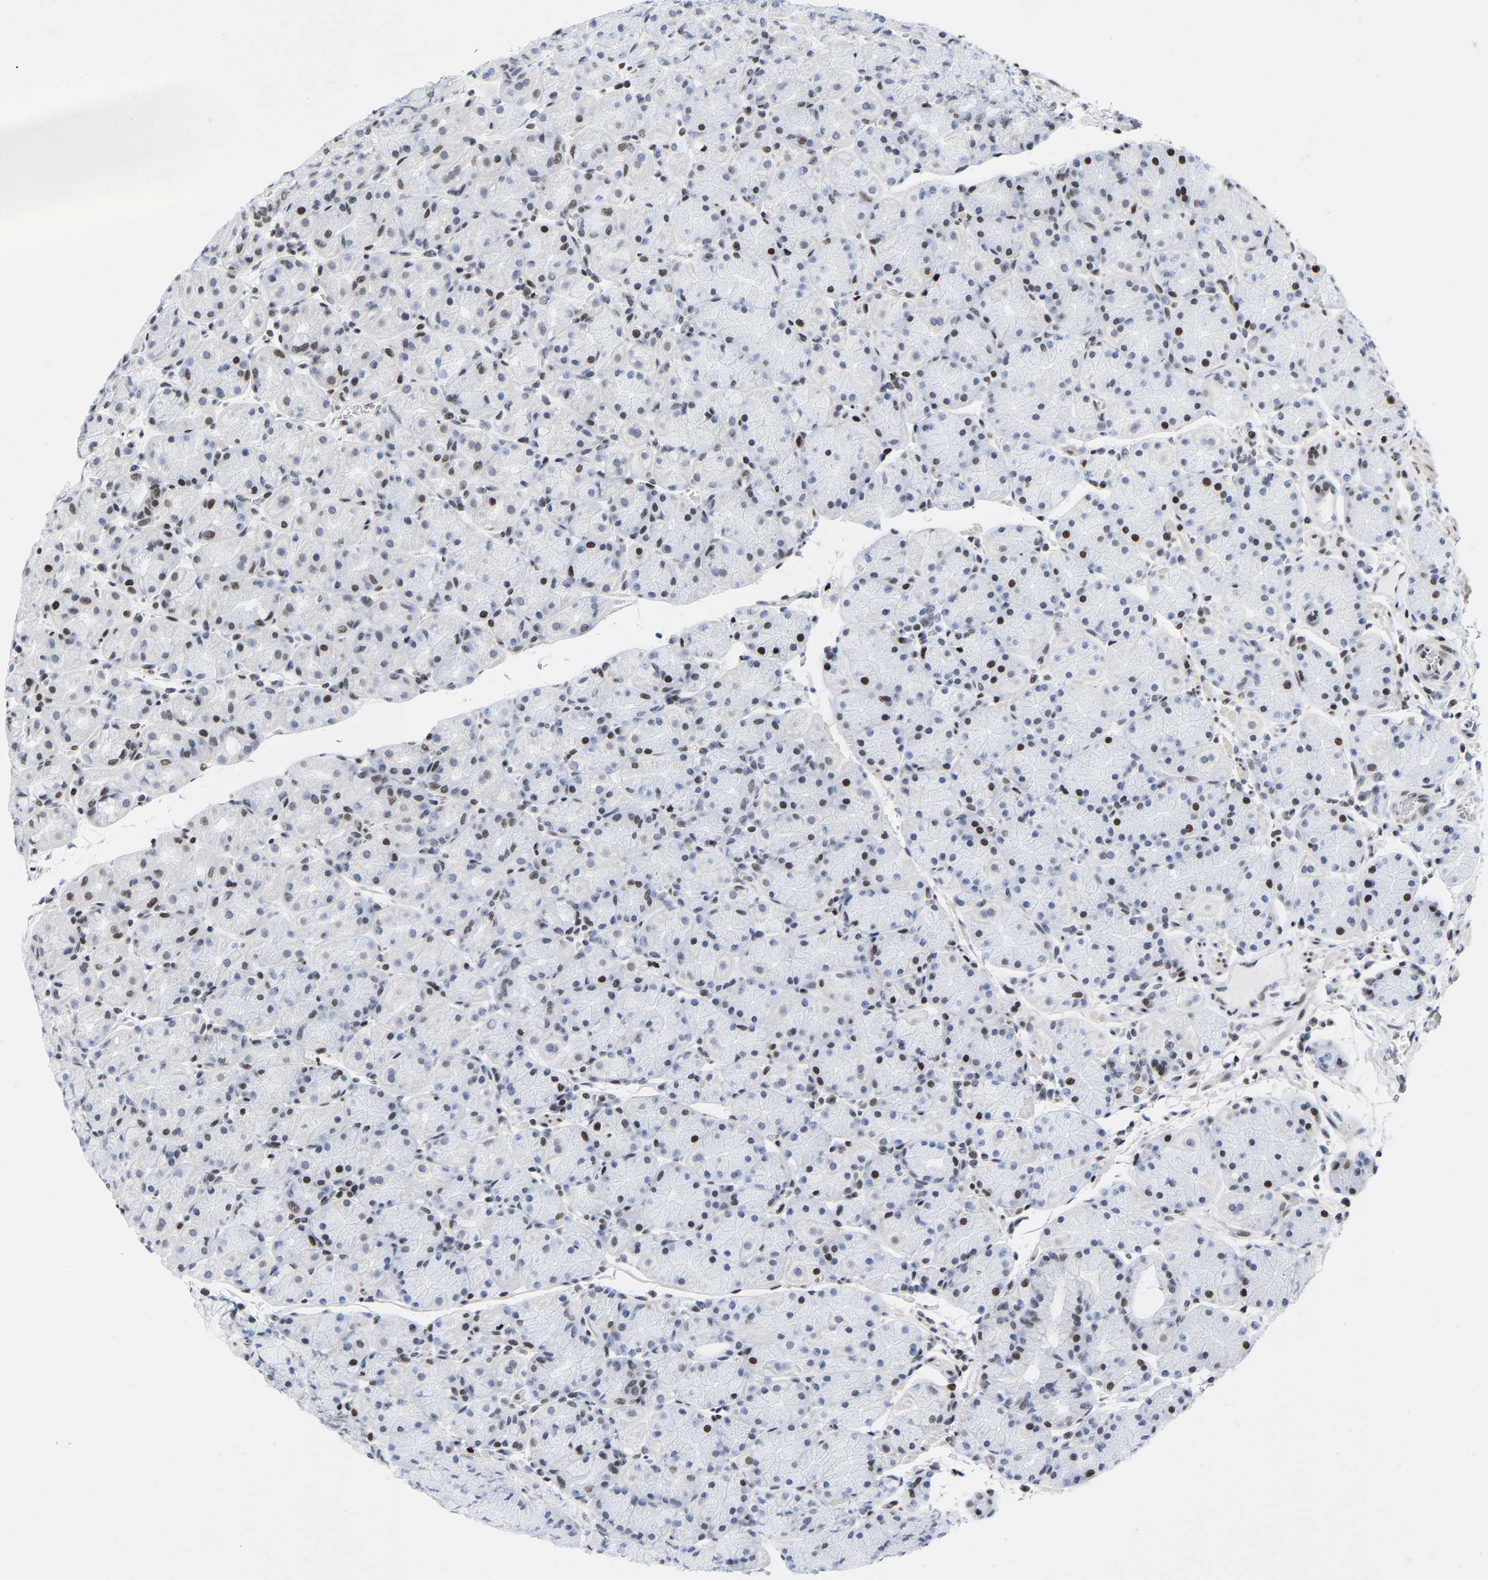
{"staining": {"intensity": "moderate", "quantity": "<25%", "location": "nuclear"}, "tissue": "stomach", "cell_type": "Glandular cells", "image_type": "normal", "snomed": [{"axis": "morphology", "description": "Normal tissue, NOS"}, {"axis": "morphology", "description": "Carcinoid, malignant, NOS"}, {"axis": "topography", "description": "Stomach, upper"}], "caption": "A low amount of moderate nuclear positivity is present in about <25% of glandular cells in normal stomach.", "gene": "PRCC", "patient": {"sex": "male", "age": 39}}